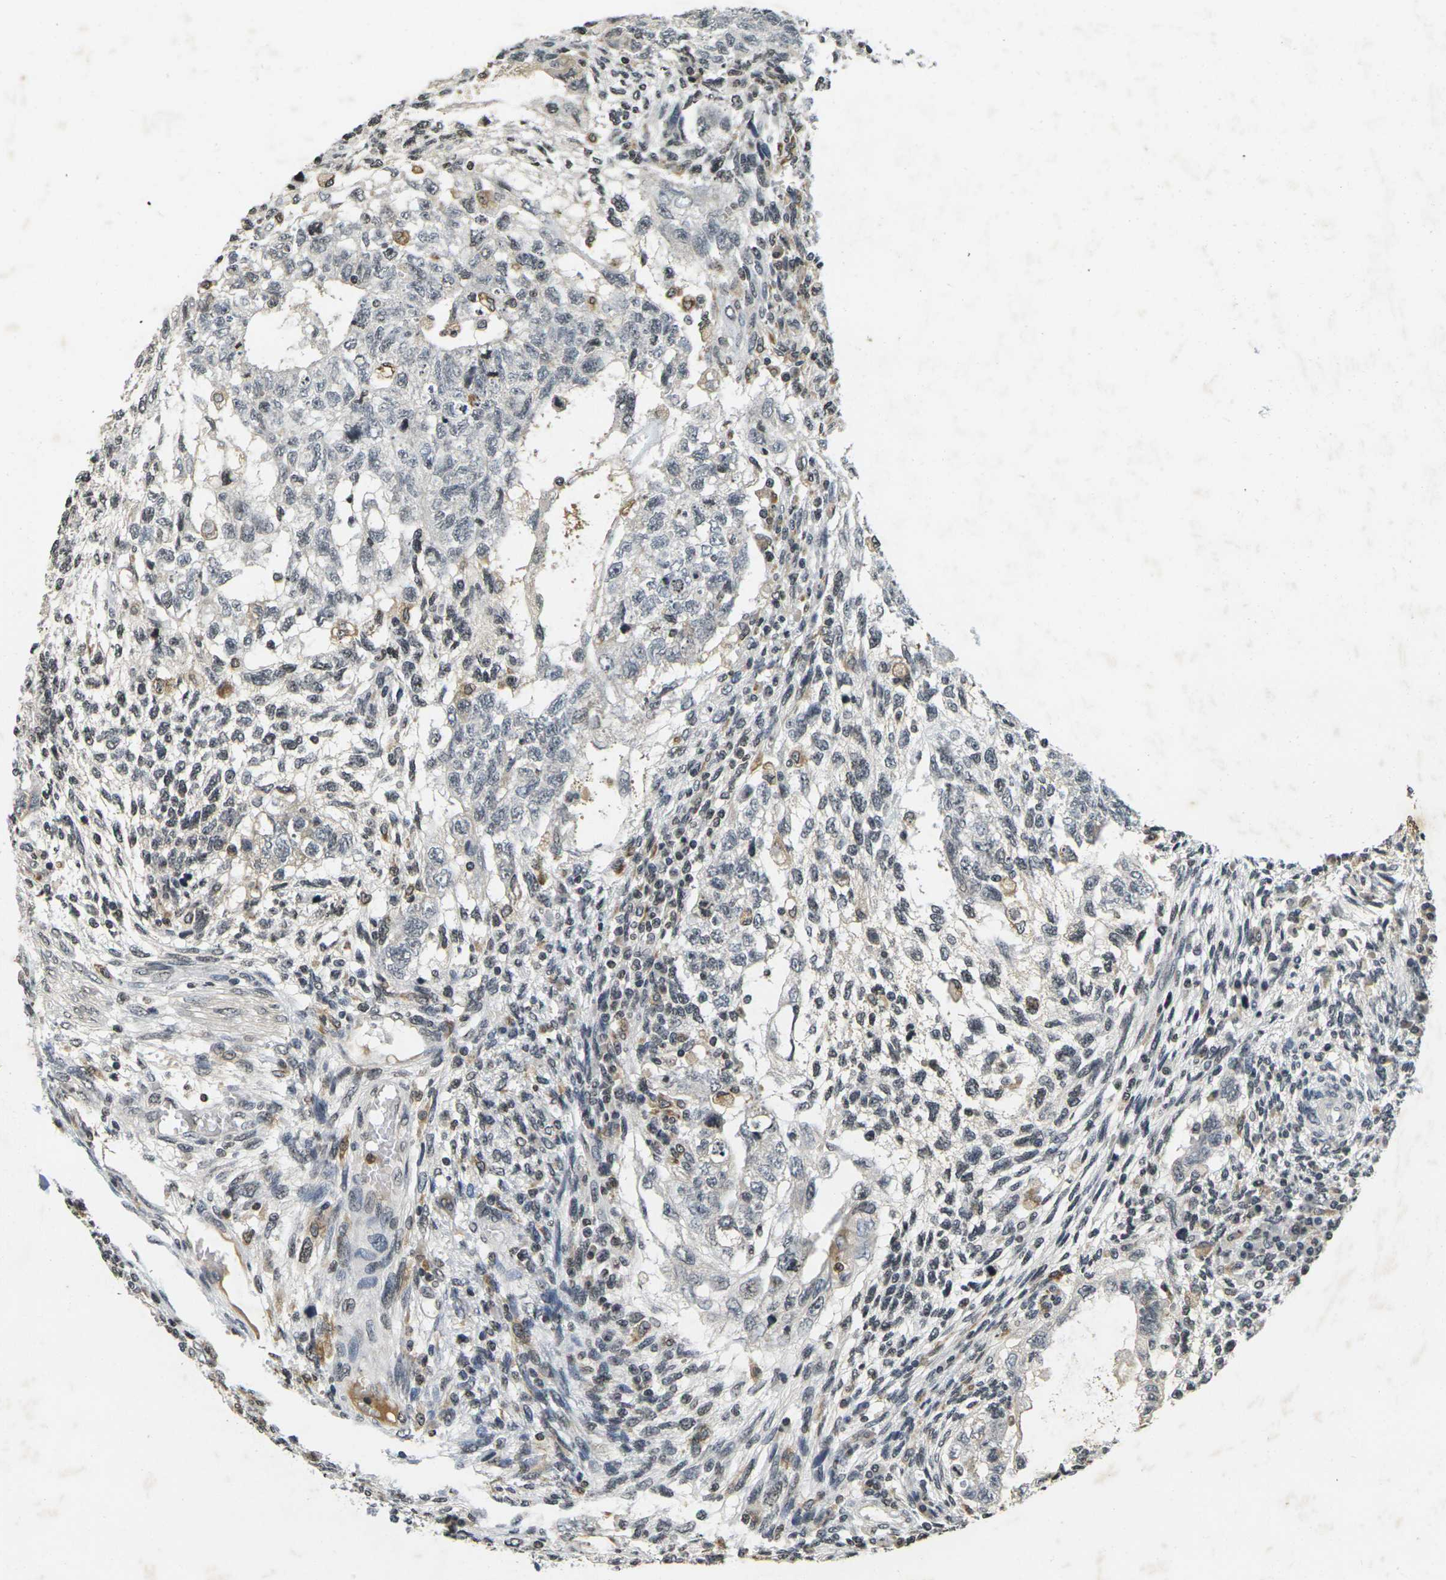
{"staining": {"intensity": "negative", "quantity": "none", "location": "none"}, "tissue": "testis cancer", "cell_type": "Tumor cells", "image_type": "cancer", "snomed": [{"axis": "morphology", "description": "Normal tissue, NOS"}, {"axis": "morphology", "description": "Carcinoma, Embryonal, NOS"}, {"axis": "topography", "description": "Testis"}], "caption": "This is a histopathology image of IHC staining of embryonal carcinoma (testis), which shows no positivity in tumor cells. Brightfield microscopy of immunohistochemistry (IHC) stained with DAB (3,3'-diaminobenzidine) (brown) and hematoxylin (blue), captured at high magnification.", "gene": "C1QC", "patient": {"sex": "male", "age": 36}}